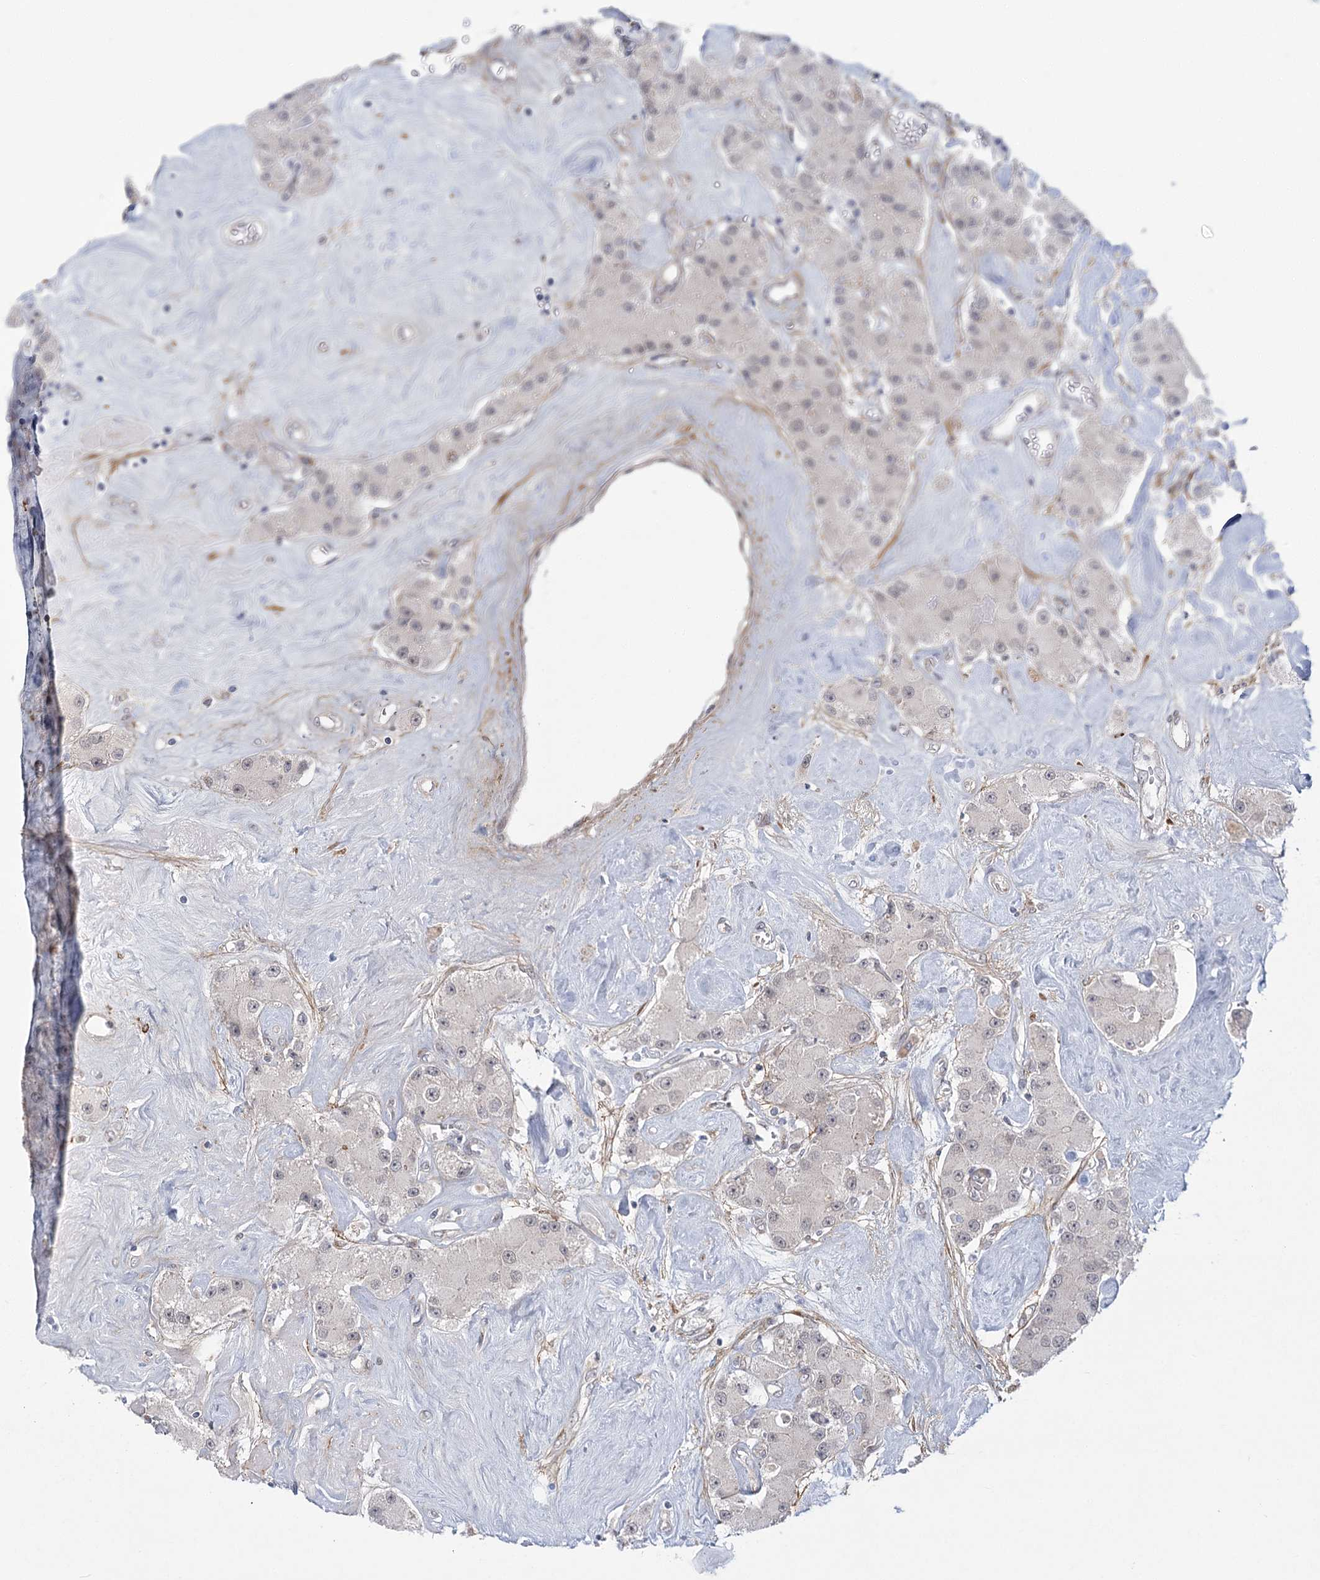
{"staining": {"intensity": "negative", "quantity": "none", "location": "none"}, "tissue": "carcinoid", "cell_type": "Tumor cells", "image_type": "cancer", "snomed": [{"axis": "morphology", "description": "Carcinoid, malignant, NOS"}, {"axis": "topography", "description": "Pancreas"}], "caption": "This is an immunohistochemistry image of carcinoid. There is no staining in tumor cells.", "gene": "MED28", "patient": {"sex": "male", "age": 41}}